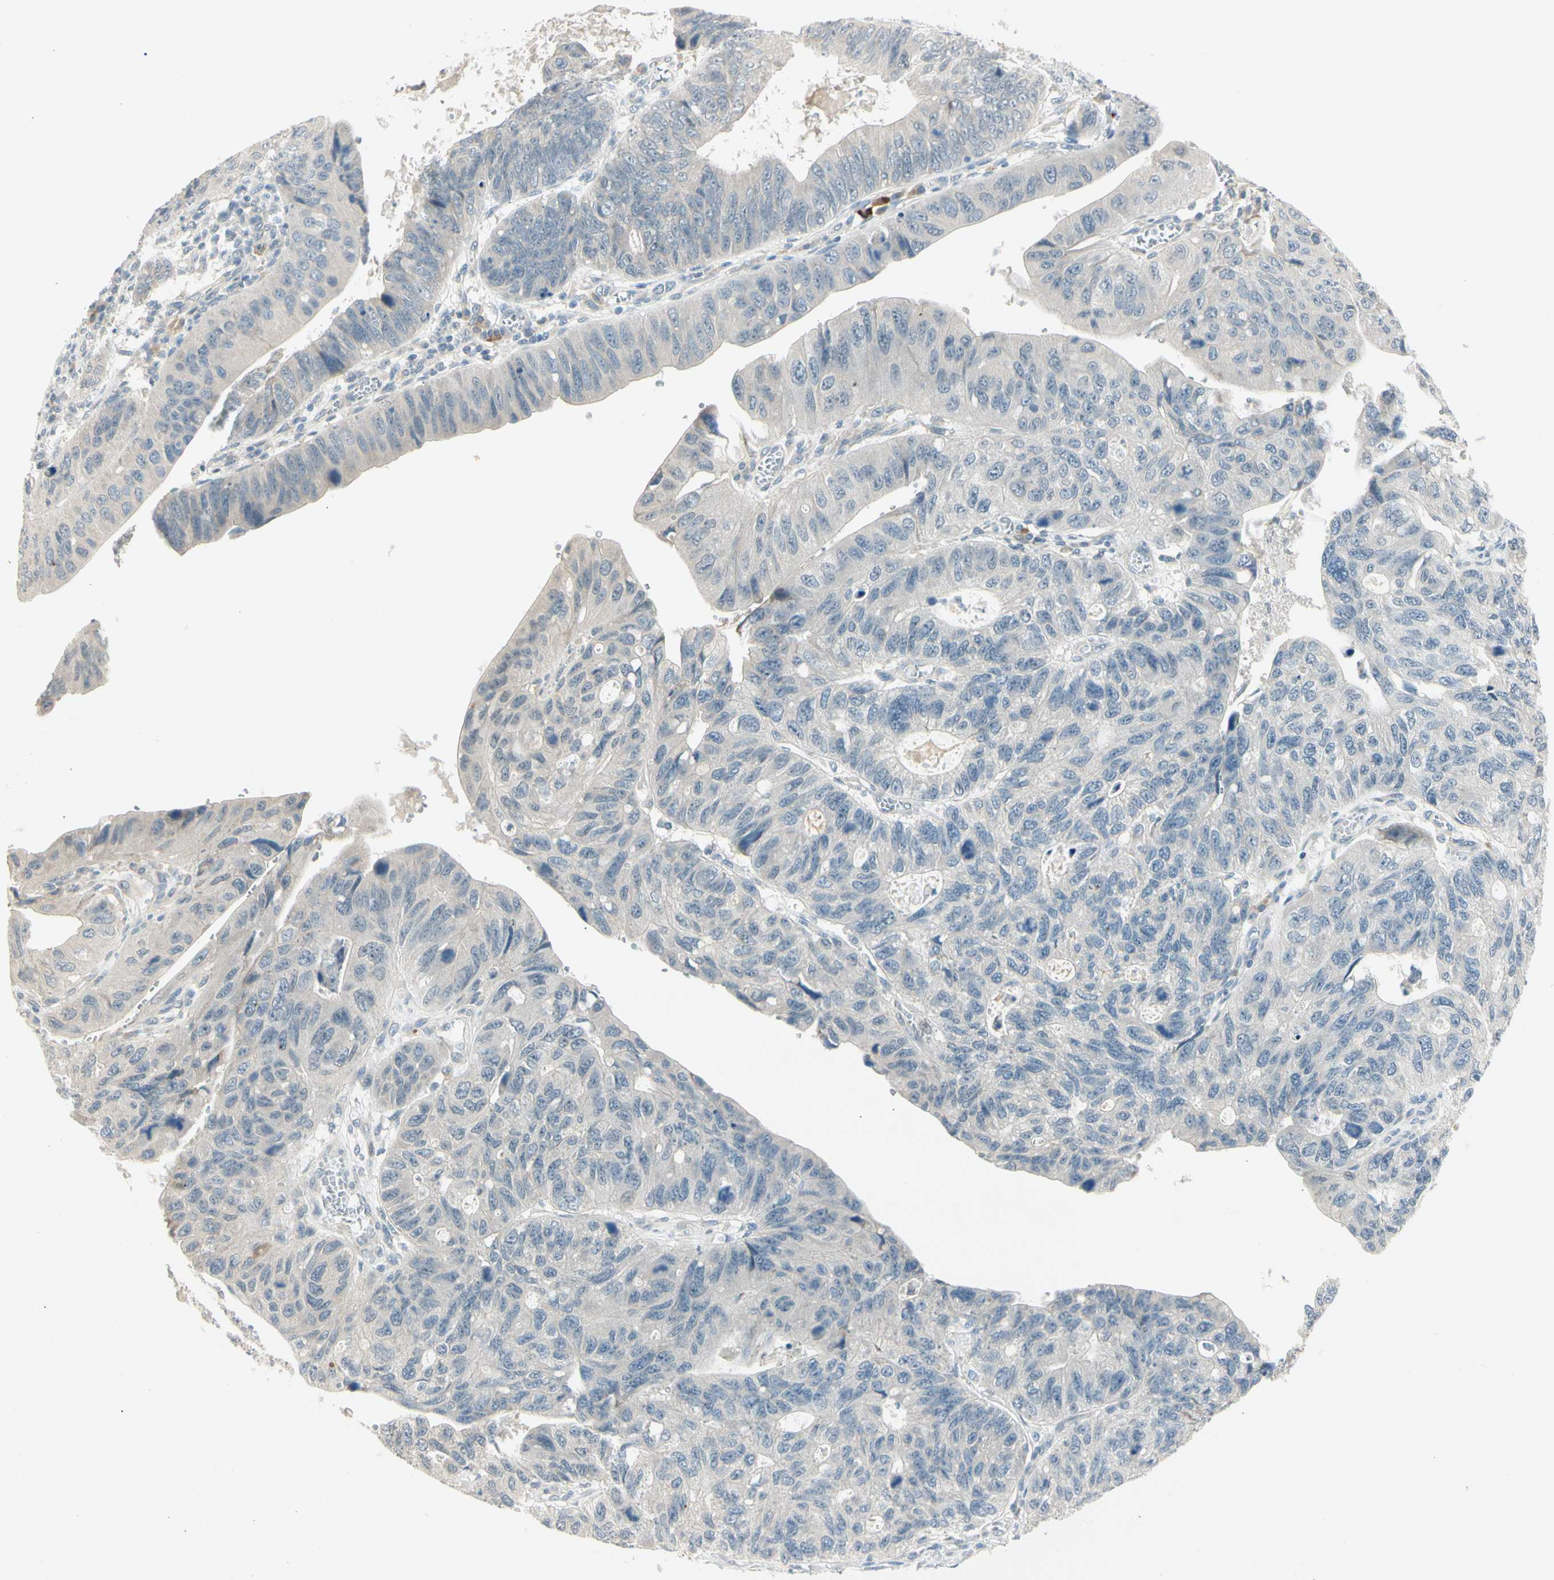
{"staining": {"intensity": "negative", "quantity": "none", "location": "none"}, "tissue": "stomach cancer", "cell_type": "Tumor cells", "image_type": "cancer", "snomed": [{"axis": "morphology", "description": "Adenocarcinoma, NOS"}, {"axis": "topography", "description": "Stomach"}], "caption": "This image is of adenocarcinoma (stomach) stained with immunohistochemistry (IHC) to label a protein in brown with the nuclei are counter-stained blue. There is no positivity in tumor cells.", "gene": "PCDHB15", "patient": {"sex": "male", "age": 59}}